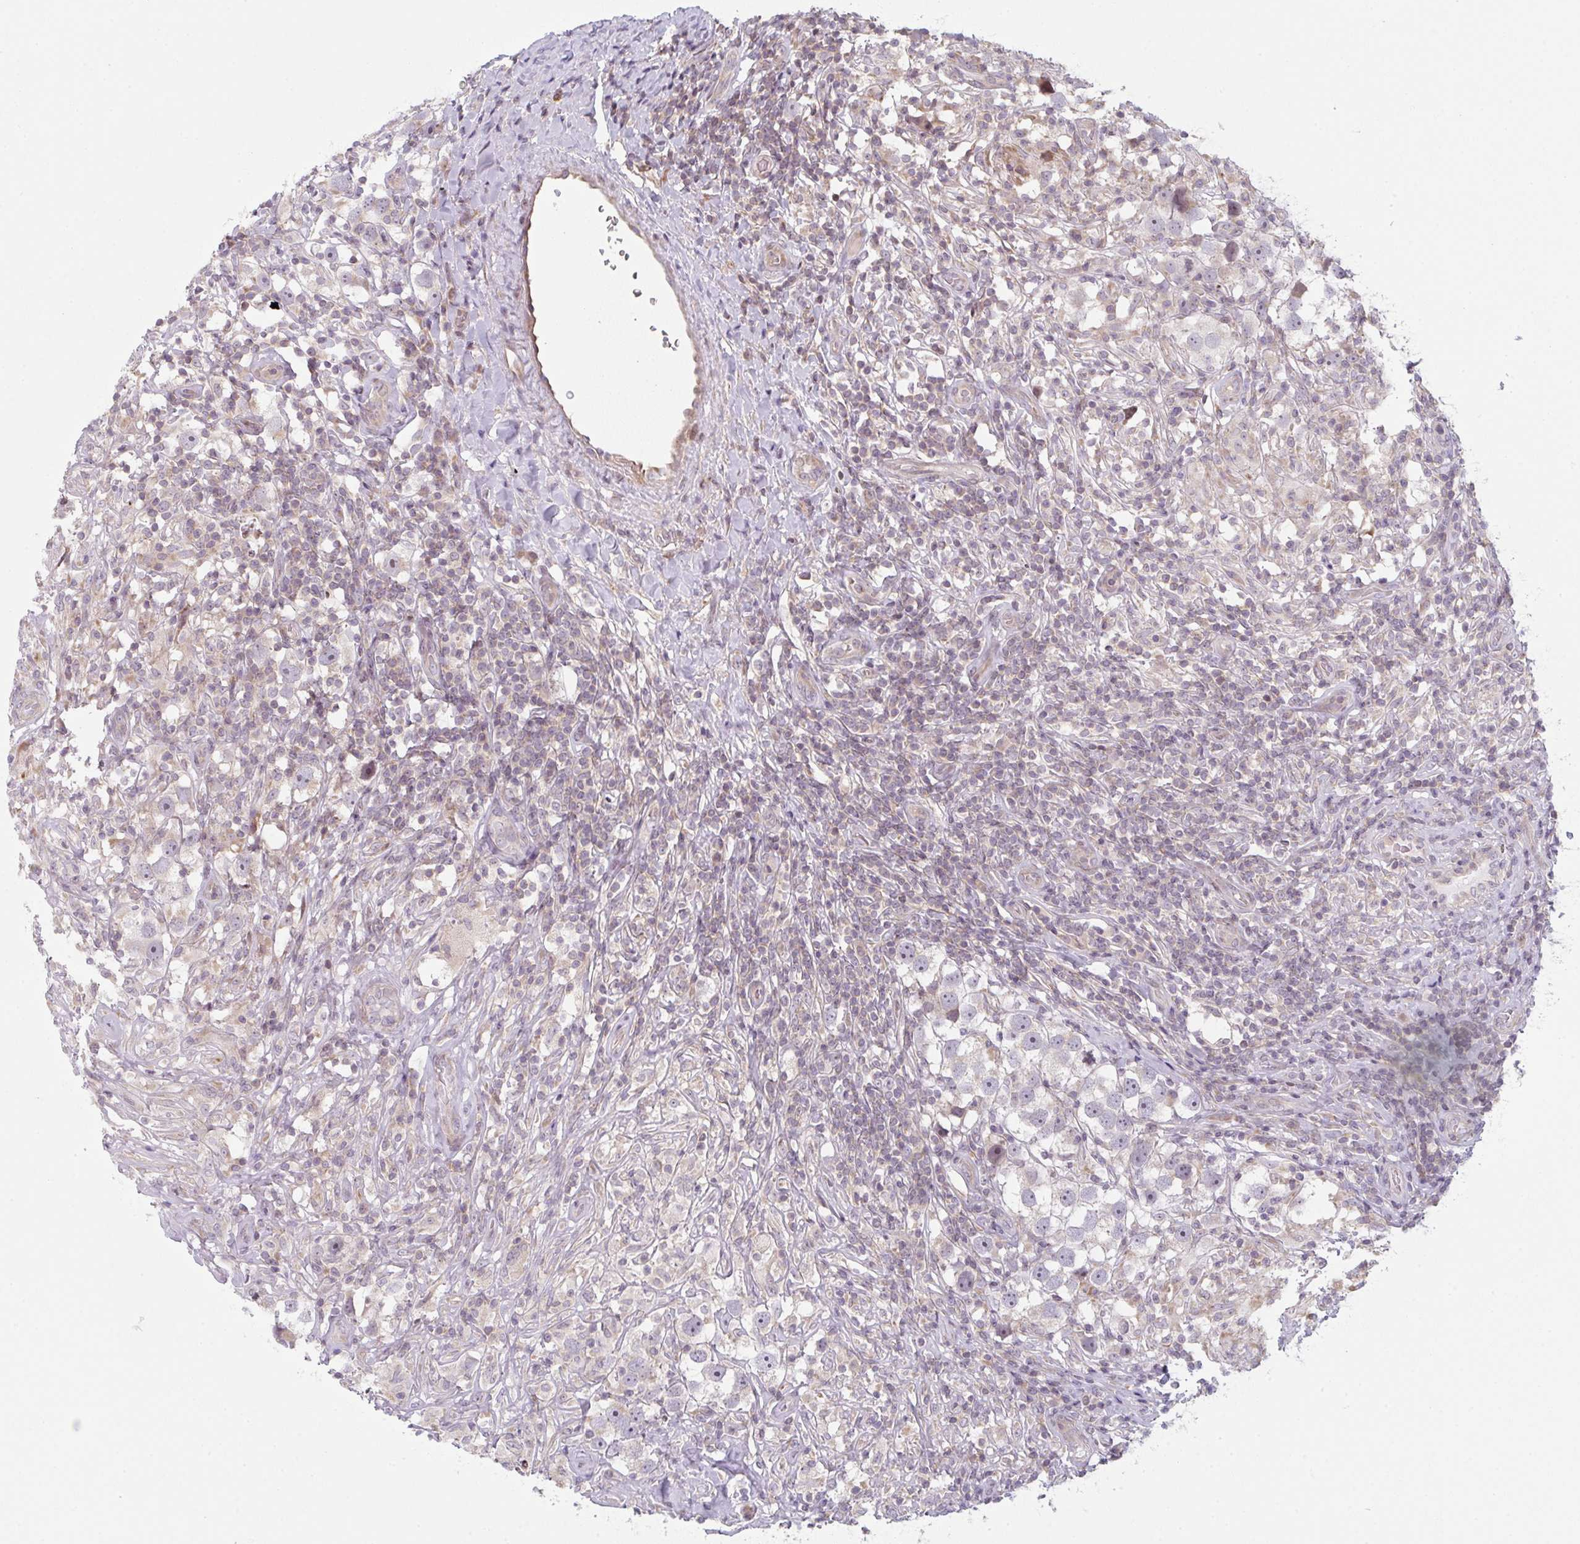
{"staining": {"intensity": "weak", "quantity": "<25%", "location": "cytoplasmic/membranous"}, "tissue": "testis cancer", "cell_type": "Tumor cells", "image_type": "cancer", "snomed": [{"axis": "morphology", "description": "Seminoma, NOS"}, {"axis": "topography", "description": "Testis"}], "caption": "The photomicrograph shows no significant expression in tumor cells of seminoma (testis). (Stains: DAB (3,3'-diaminobenzidine) immunohistochemistry (IHC) with hematoxylin counter stain, Microscopy: brightfield microscopy at high magnification).", "gene": "TMEM237", "patient": {"sex": "male", "age": 49}}